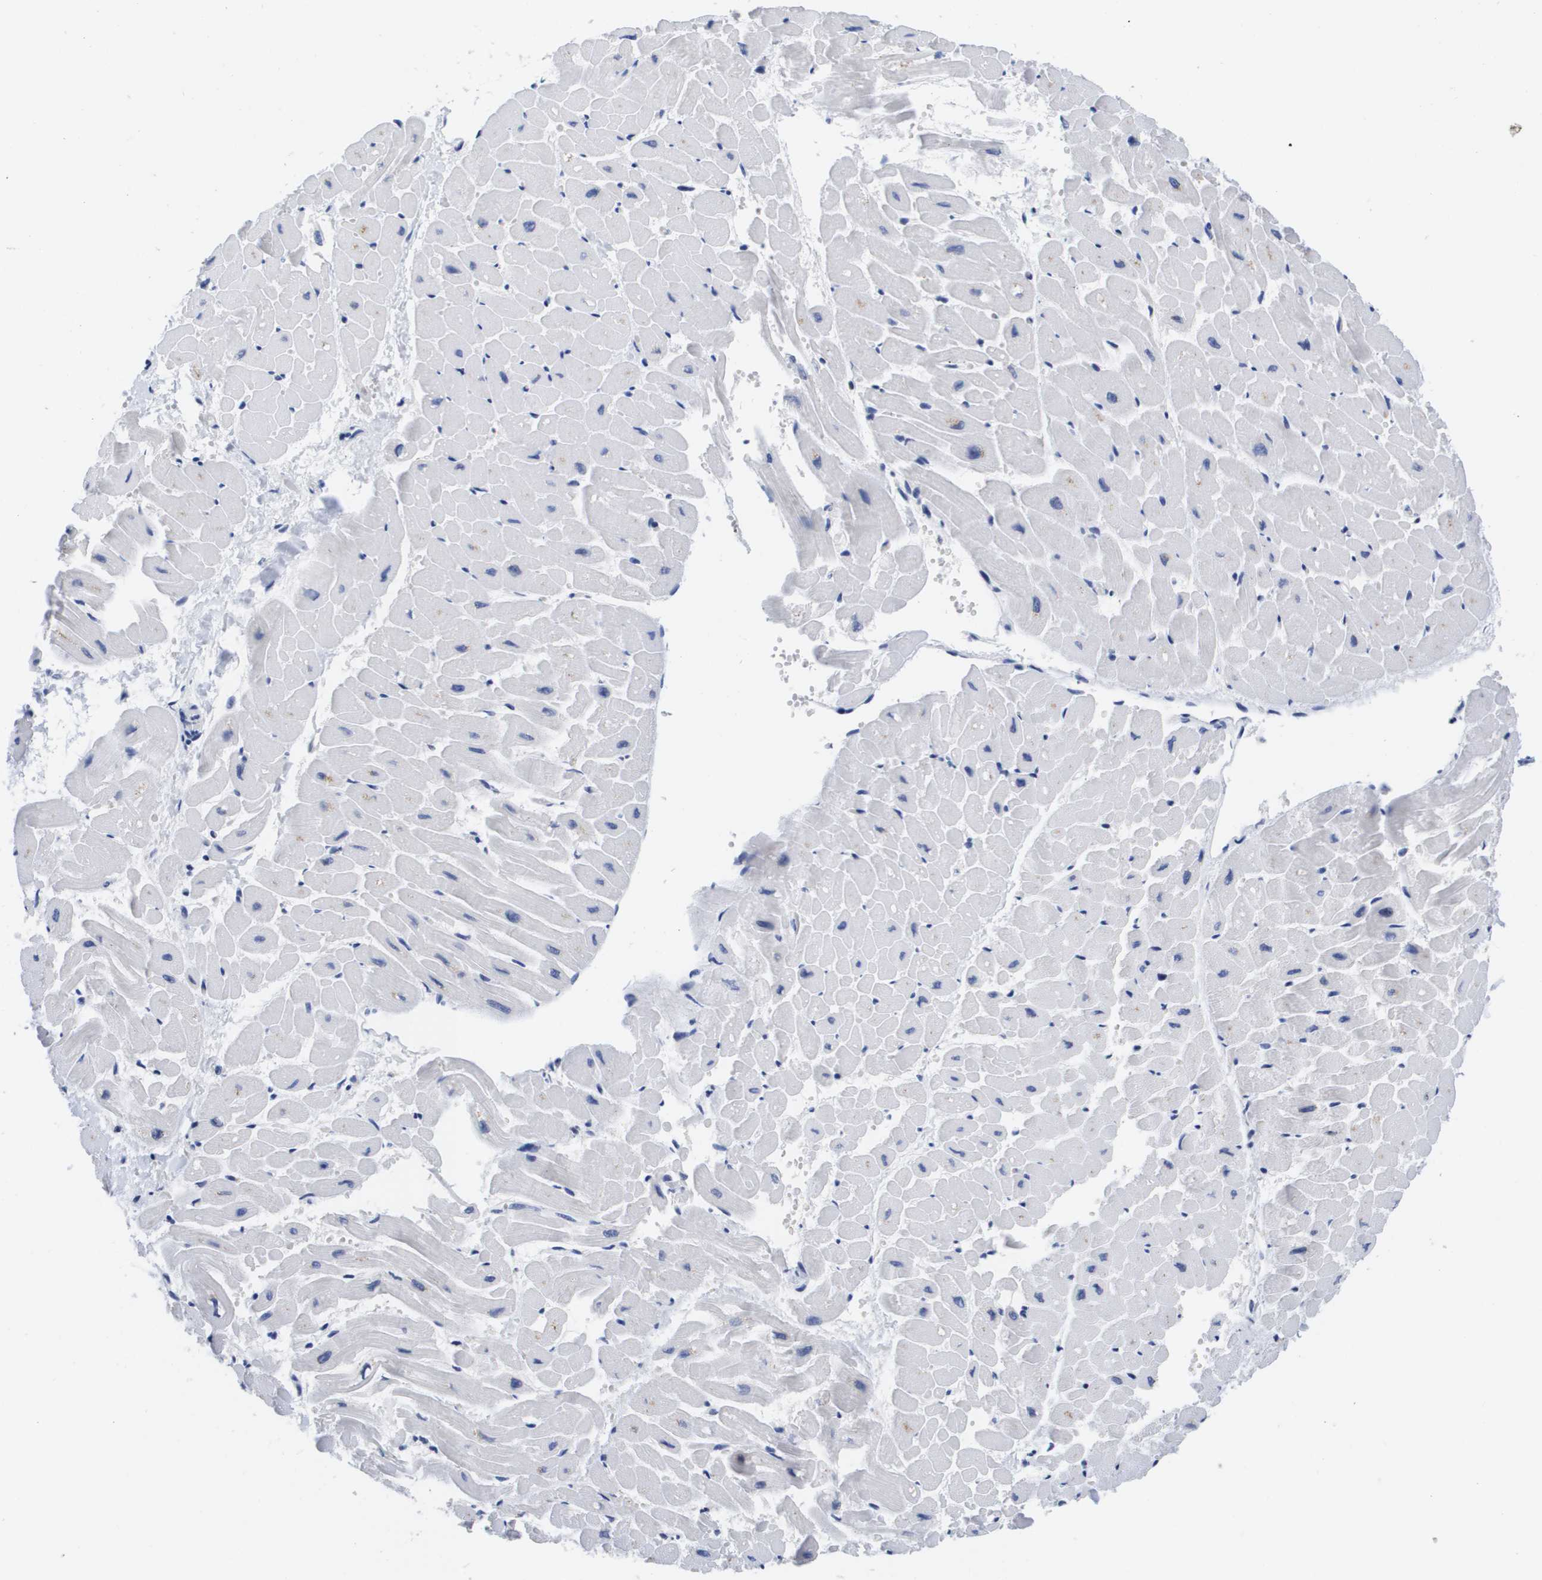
{"staining": {"intensity": "negative", "quantity": "none", "location": "none"}, "tissue": "heart muscle", "cell_type": "Cardiomyocytes", "image_type": "normal", "snomed": [{"axis": "morphology", "description": "Normal tissue, NOS"}, {"axis": "topography", "description": "Heart"}], "caption": "This image is of normal heart muscle stained with immunohistochemistry (IHC) to label a protein in brown with the nuclei are counter-stained blue. There is no positivity in cardiomyocytes. (IHC, brightfield microscopy, high magnification).", "gene": "HMOX1", "patient": {"sex": "male", "age": 45}}